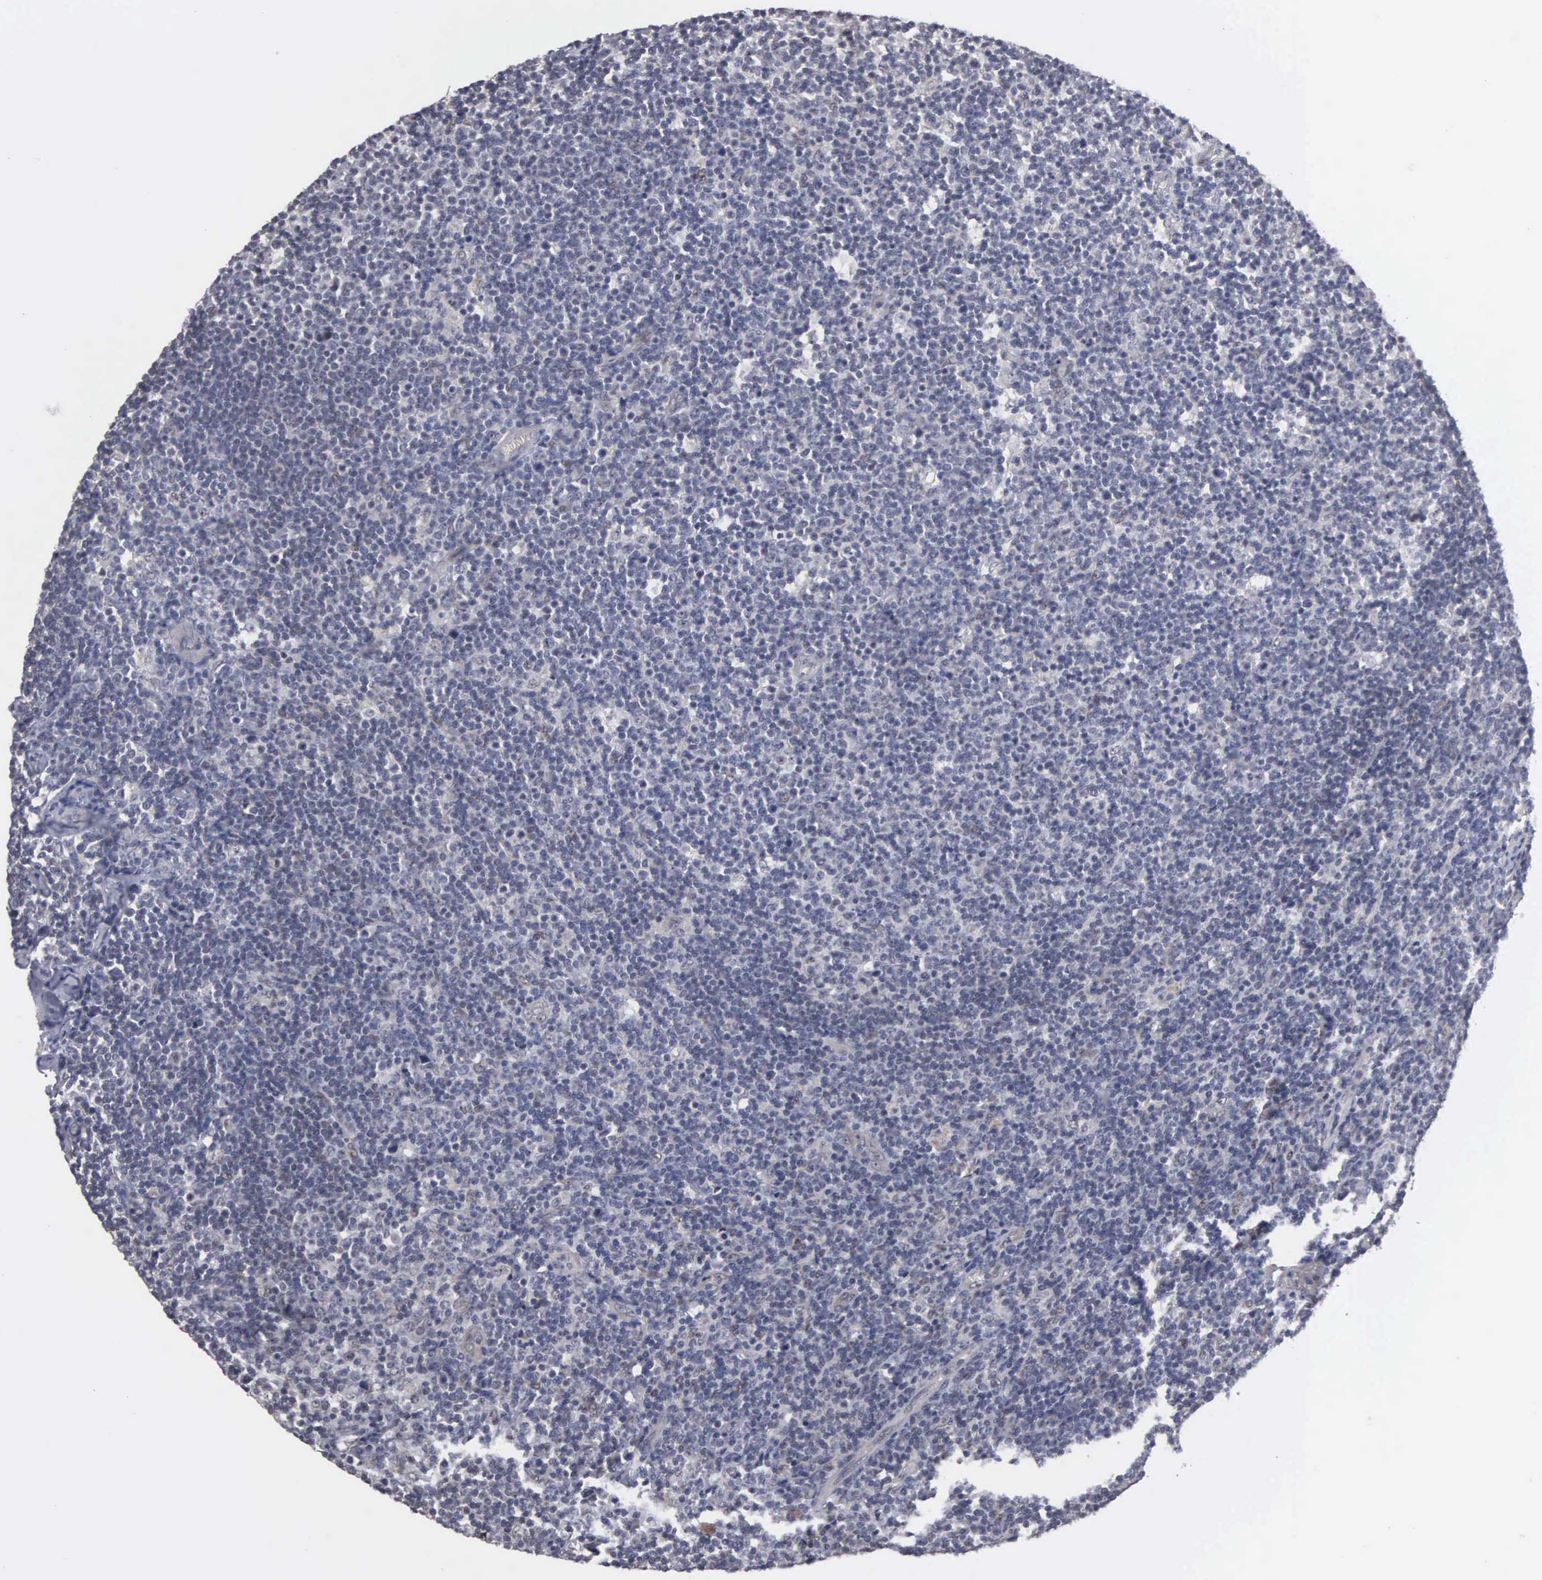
{"staining": {"intensity": "weak", "quantity": "<25%", "location": "cytoplasmic/membranous"}, "tissue": "lymphoma", "cell_type": "Tumor cells", "image_type": "cancer", "snomed": [{"axis": "morphology", "description": "Malignant lymphoma, non-Hodgkin's type, Low grade"}, {"axis": "topography", "description": "Lymph node"}], "caption": "Immunohistochemical staining of lymphoma demonstrates no significant positivity in tumor cells. (IHC, brightfield microscopy, high magnification).", "gene": "ZBTB33", "patient": {"sex": "male", "age": 74}}